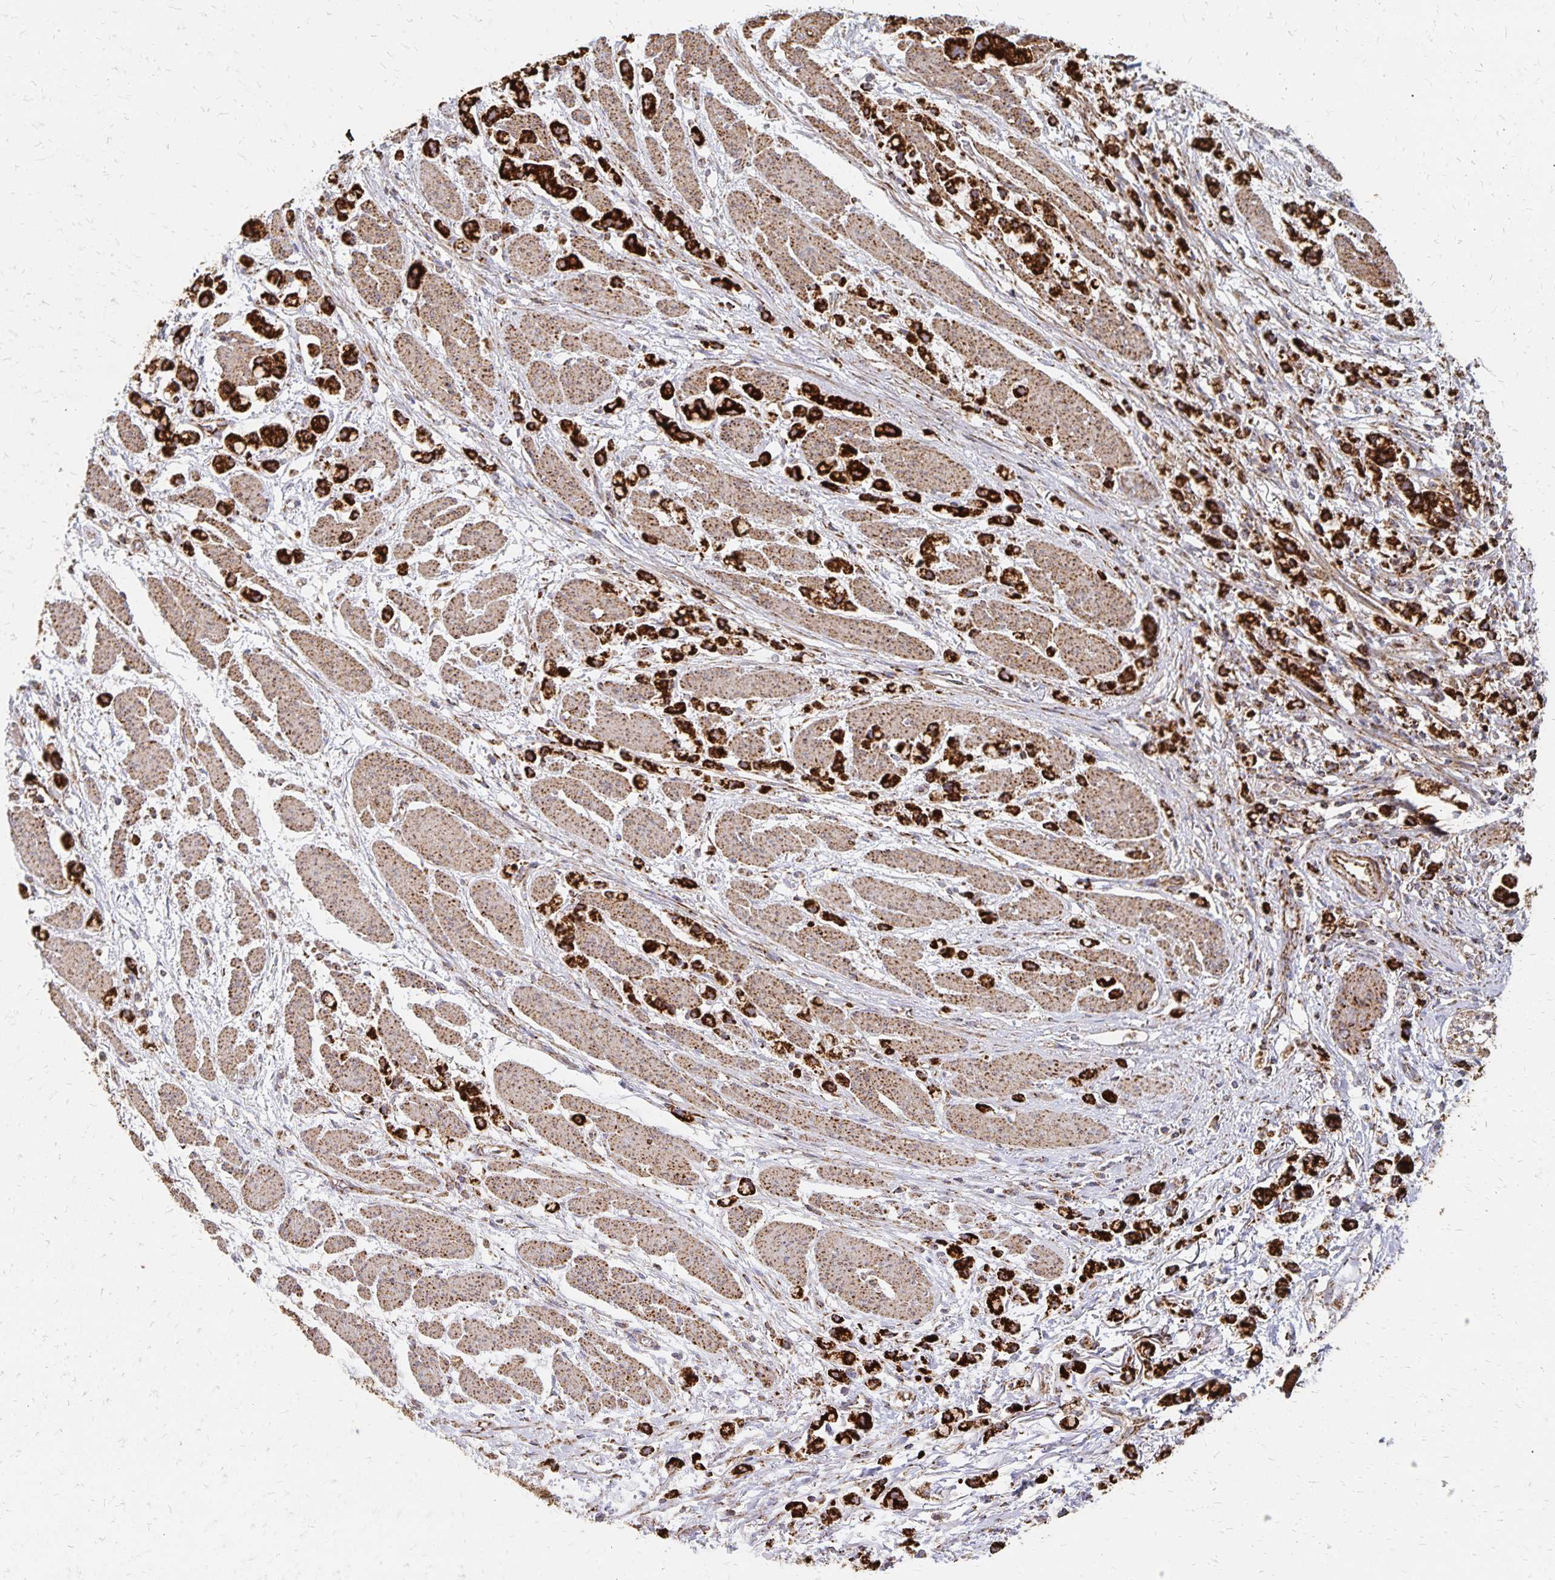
{"staining": {"intensity": "strong", "quantity": ">75%", "location": "cytoplasmic/membranous"}, "tissue": "stomach cancer", "cell_type": "Tumor cells", "image_type": "cancer", "snomed": [{"axis": "morphology", "description": "Adenocarcinoma, NOS"}, {"axis": "topography", "description": "Stomach"}], "caption": "High-power microscopy captured an immunohistochemistry (IHC) histopathology image of adenocarcinoma (stomach), revealing strong cytoplasmic/membranous staining in approximately >75% of tumor cells. (IHC, brightfield microscopy, high magnification).", "gene": "STOML2", "patient": {"sex": "female", "age": 81}}